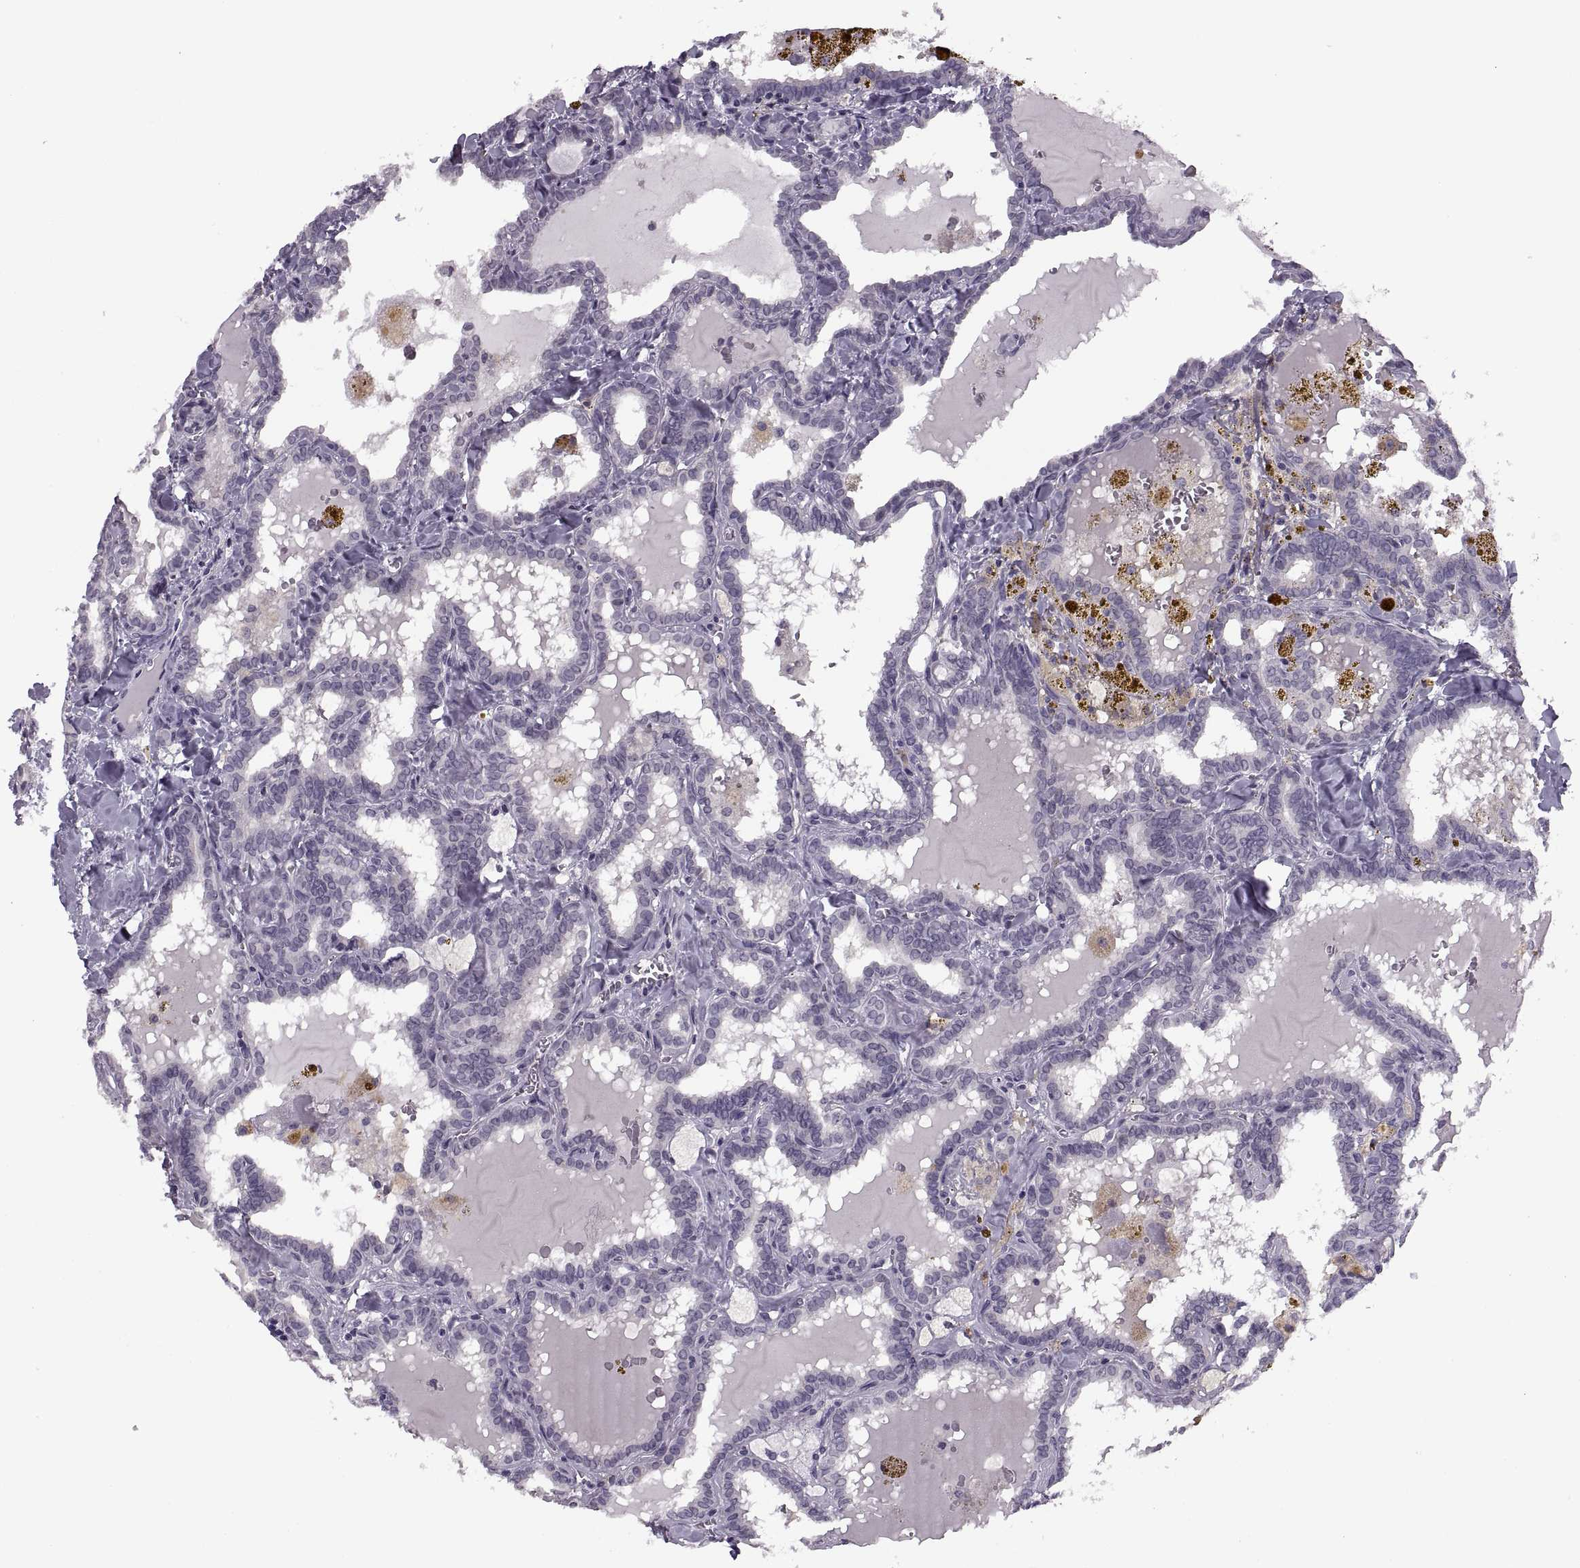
{"staining": {"intensity": "negative", "quantity": "none", "location": "none"}, "tissue": "thyroid cancer", "cell_type": "Tumor cells", "image_type": "cancer", "snomed": [{"axis": "morphology", "description": "Papillary adenocarcinoma, NOS"}, {"axis": "topography", "description": "Thyroid gland"}], "caption": "High power microscopy histopathology image of an IHC photomicrograph of papillary adenocarcinoma (thyroid), revealing no significant positivity in tumor cells. (DAB (3,3'-diaminobenzidine) immunohistochemistry (IHC) with hematoxylin counter stain).", "gene": "PAGE5", "patient": {"sex": "female", "age": 39}}